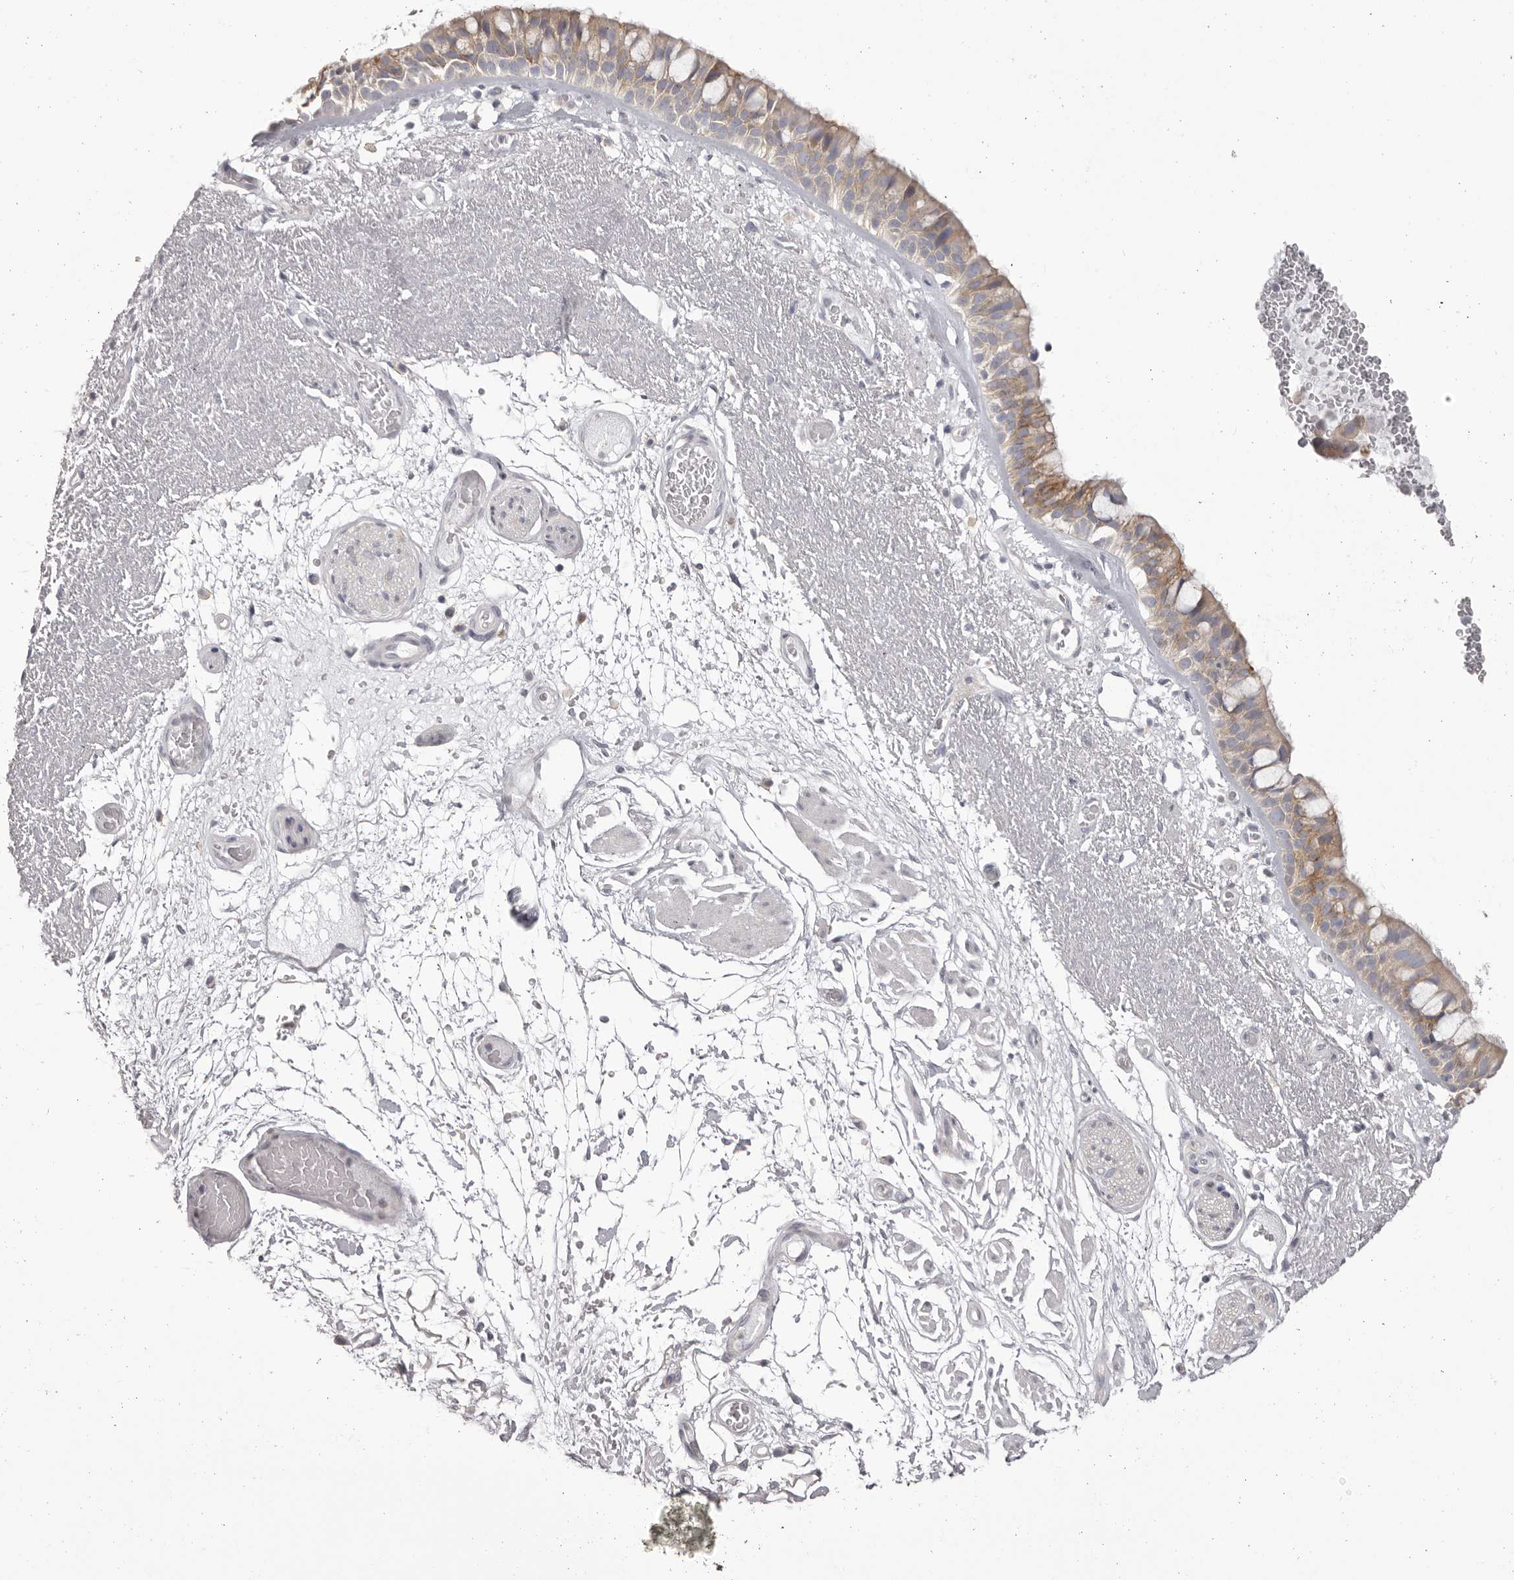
{"staining": {"intensity": "moderate", "quantity": "25%-75%", "location": "cytoplasmic/membranous"}, "tissue": "bronchus", "cell_type": "Respiratory epithelial cells", "image_type": "normal", "snomed": [{"axis": "morphology", "description": "Normal tissue, NOS"}, {"axis": "morphology", "description": "Squamous cell carcinoma, NOS"}, {"axis": "topography", "description": "Lymph node"}, {"axis": "topography", "description": "Bronchus"}, {"axis": "topography", "description": "Lung"}], "caption": "The histopathology image reveals staining of benign bronchus, revealing moderate cytoplasmic/membranous protein positivity (brown color) within respiratory epithelial cells.", "gene": "OTUD3", "patient": {"sex": "male", "age": 66}}